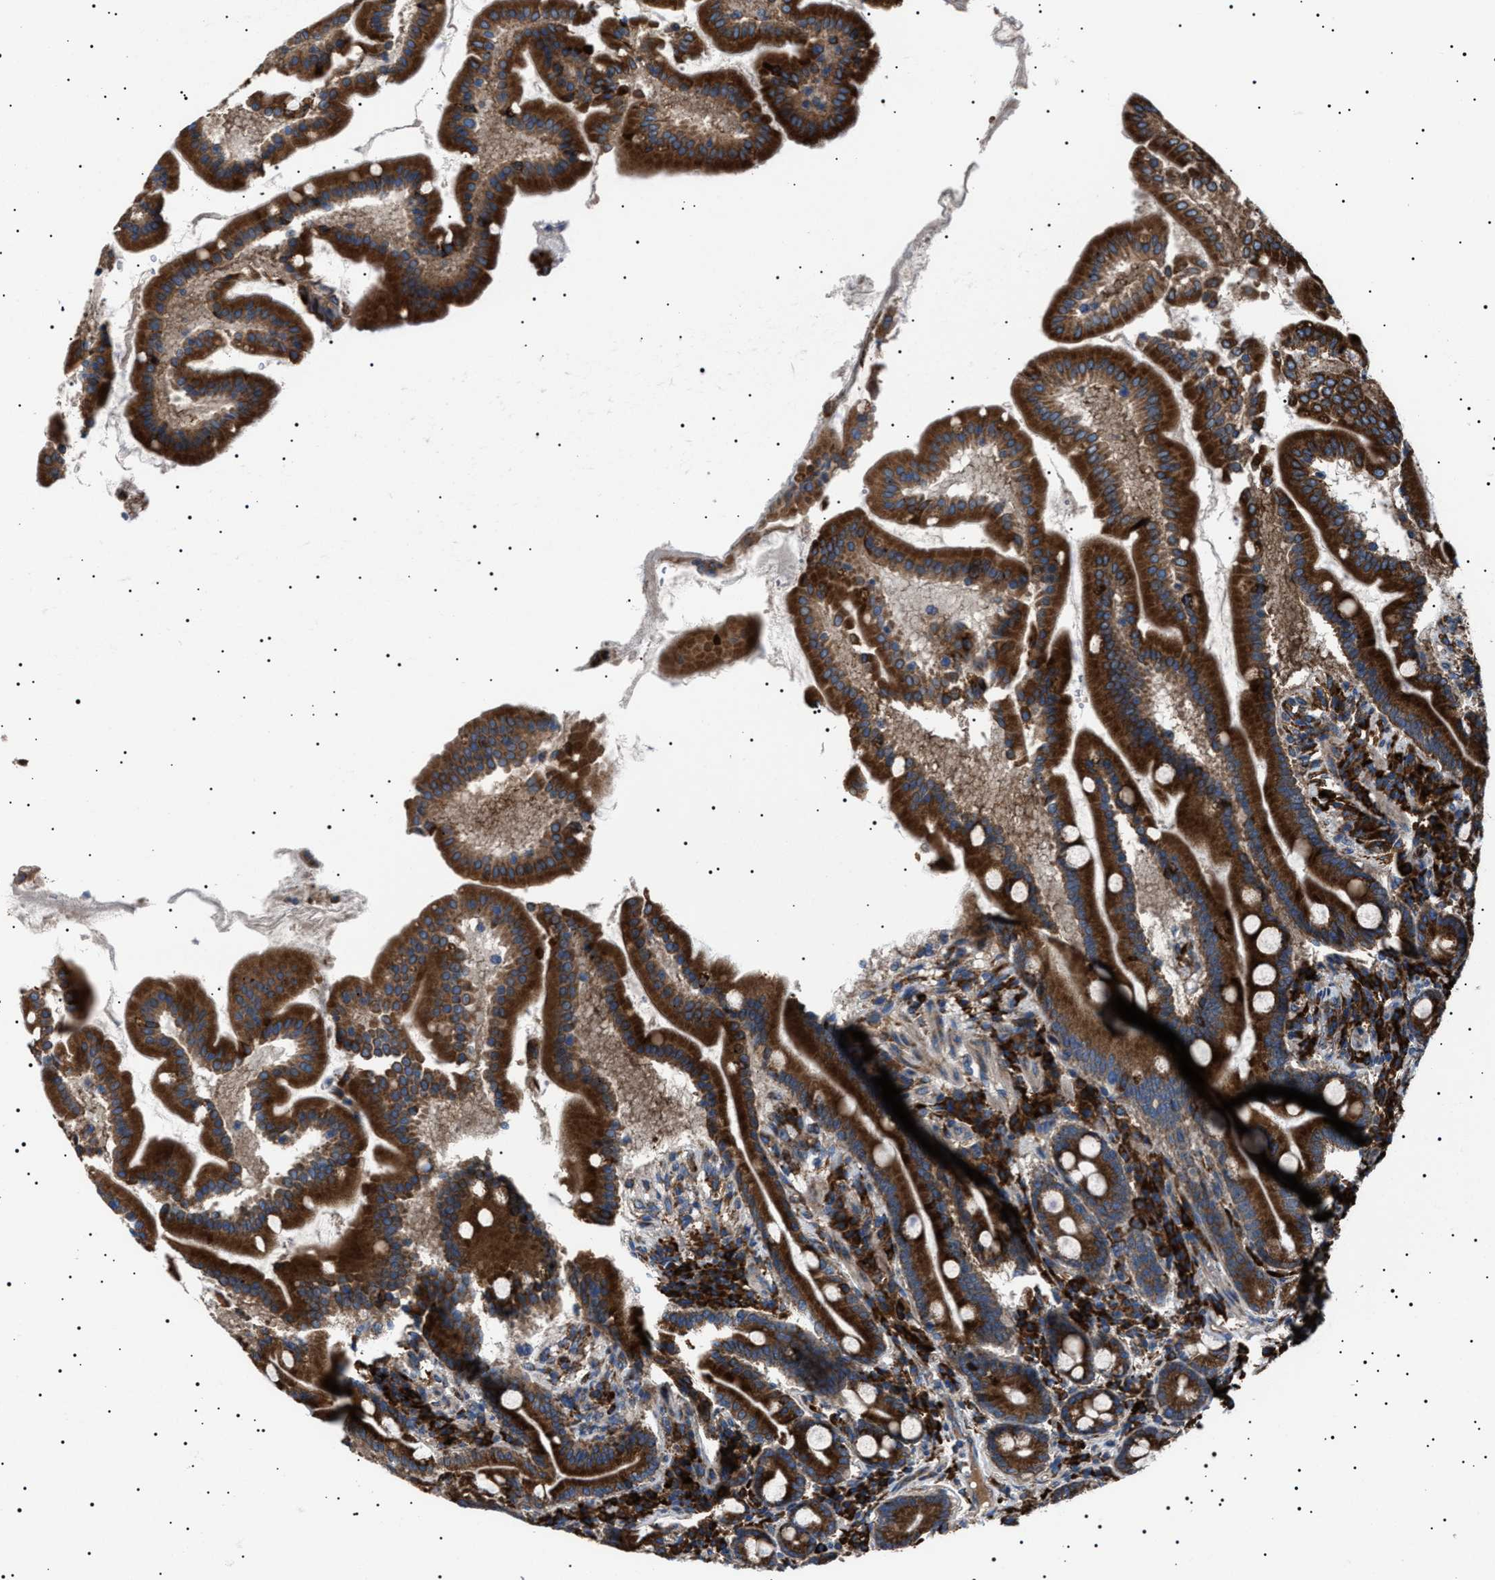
{"staining": {"intensity": "strong", "quantity": ">75%", "location": "cytoplasmic/membranous"}, "tissue": "duodenum", "cell_type": "Glandular cells", "image_type": "normal", "snomed": [{"axis": "morphology", "description": "Normal tissue, NOS"}, {"axis": "topography", "description": "Duodenum"}], "caption": "Duodenum stained for a protein (brown) shows strong cytoplasmic/membranous positive expression in approximately >75% of glandular cells.", "gene": "TOP1MT", "patient": {"sex": "male", "age": 50}}